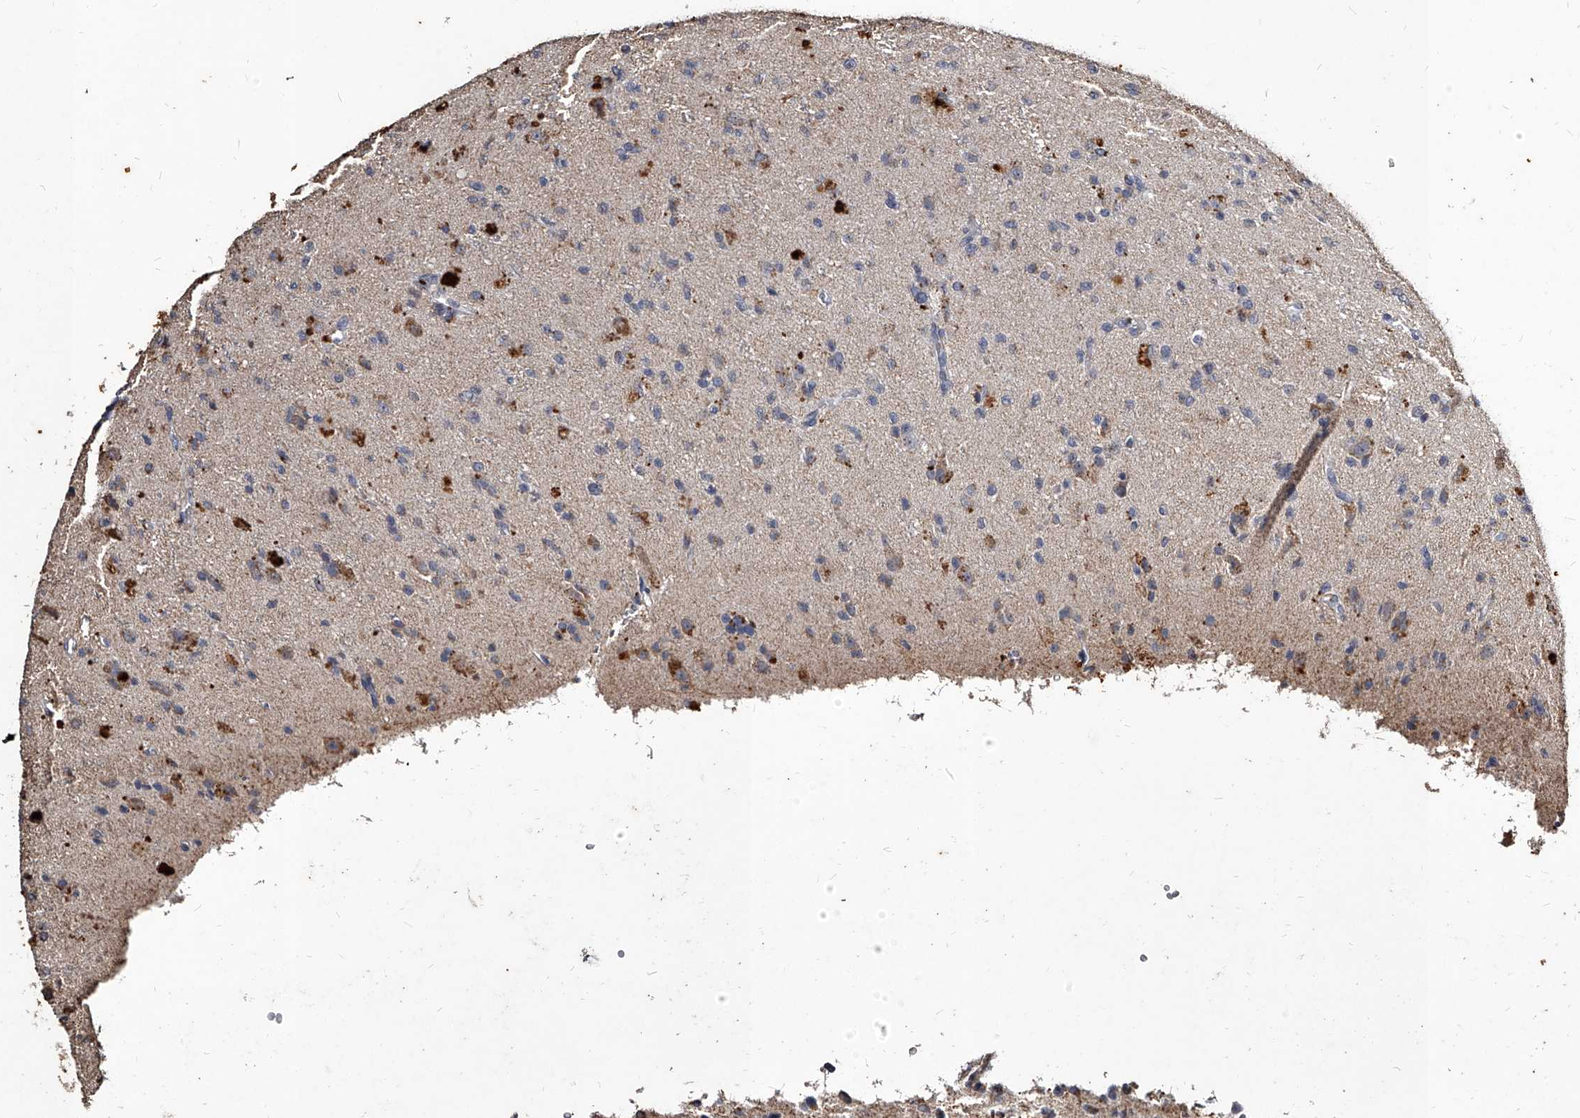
{"staining": {"intensity": "weak", "quantity": "<25%", "location": "cytoplasmic/membranous"}, "tissue": "glioma", "cell_type": "Tumor cells", "image_type": "cancer", "snomed": [{"axis": "morphology", "description": "Glioma, malignant, High grade"}, {"axis": "topography", "description": "pancreas cauda"}], "caption": "Glioma stained for a protein using immunohistochemistry shows no positivity tumor cells.", "gene": "GPR183", "patient": {"sex": "male", "age": 60}}